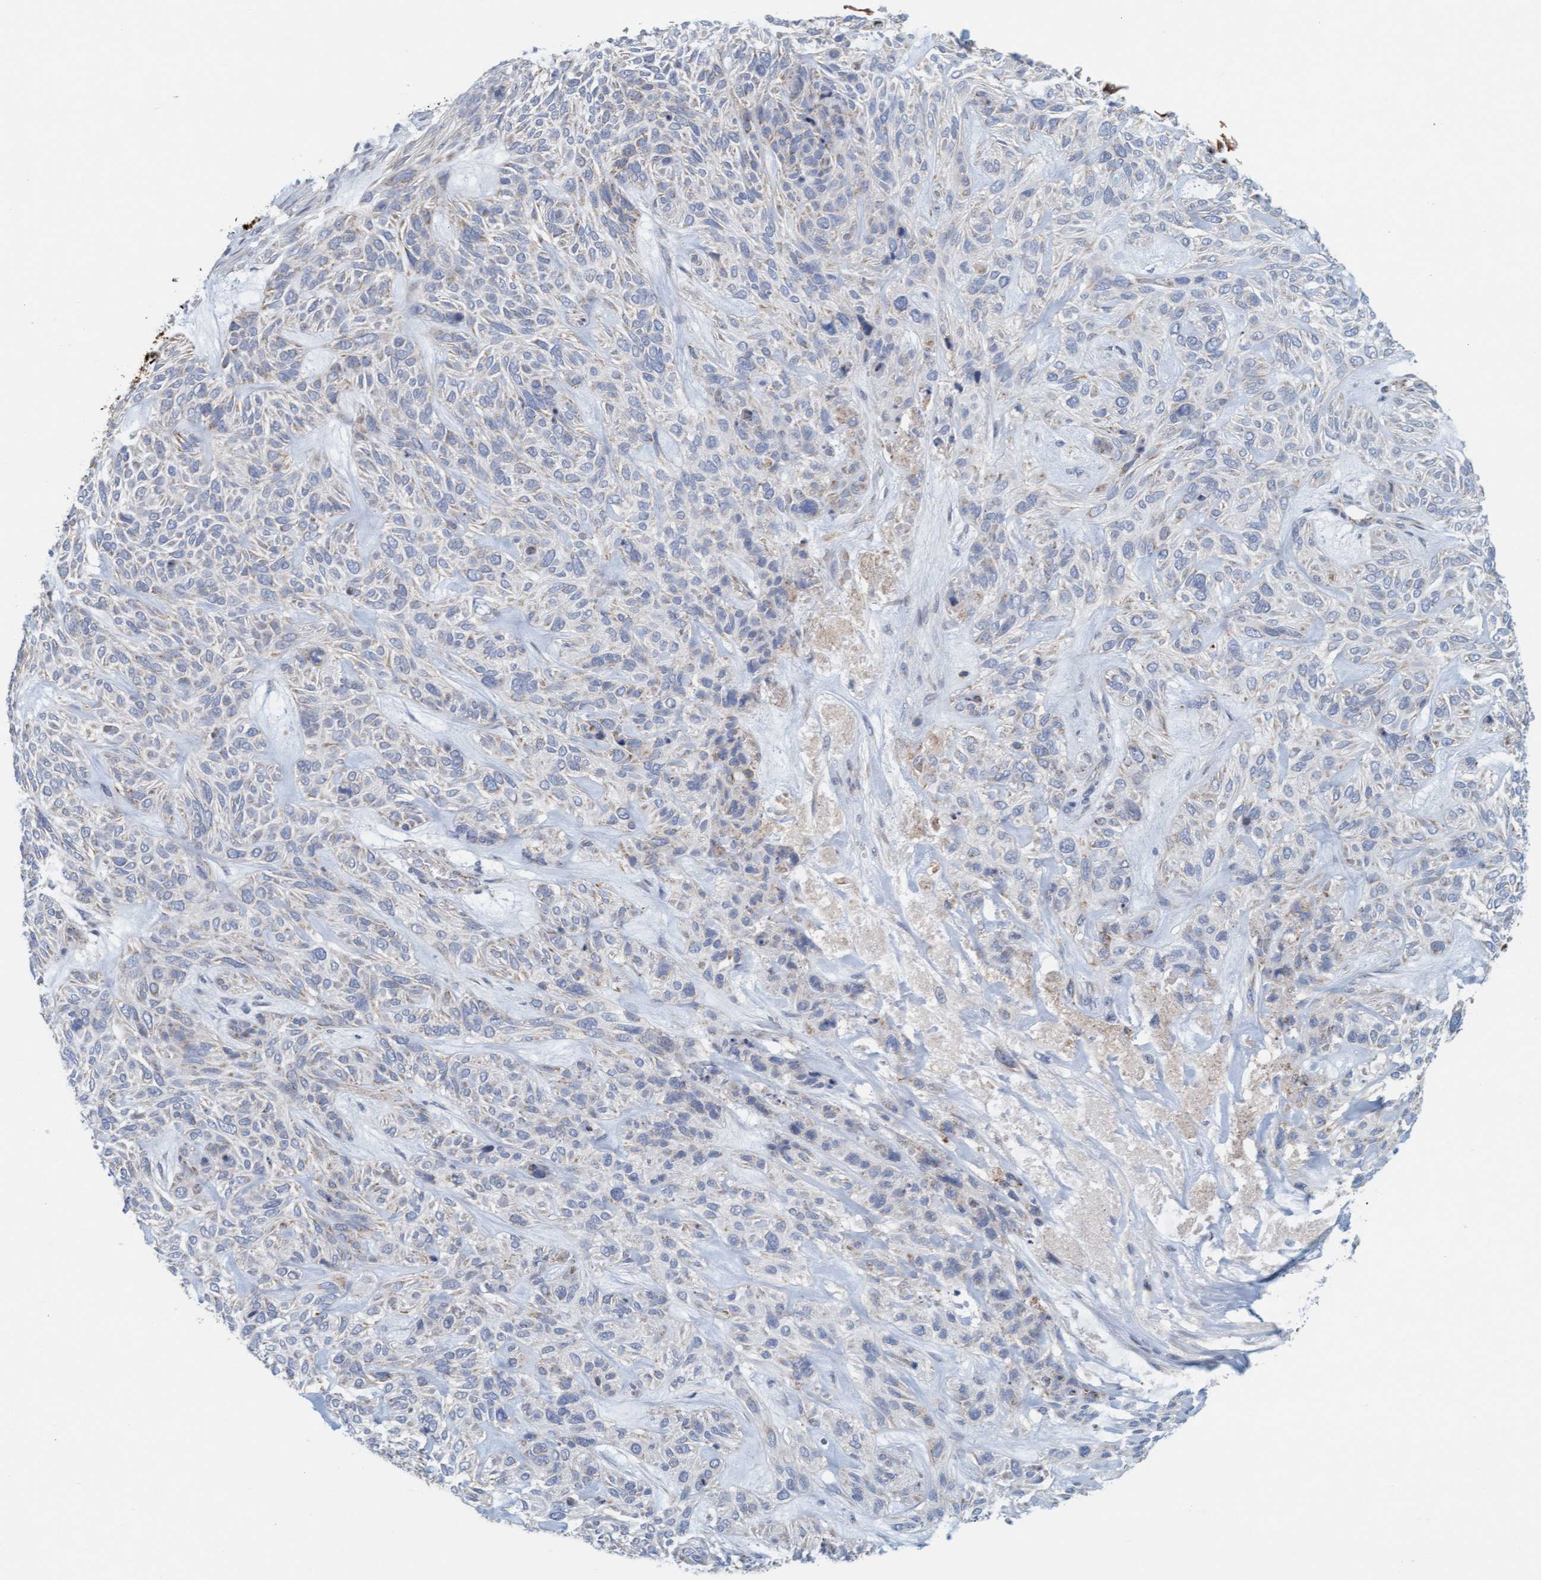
{"staining": {"intensity": "weak", "quantity": "<25%", "location": "cytoplasmic/membranous"}, "tissue": "skin cancer", "cell_type": "Tumor cells", "image_type": "cancer", "snomed": [{"axis": "morphology", "description": "Basal cell carcinoma"}, {"axis": "topography", "description": "Skin"}], "caption": "High power microscopy histopathology image of an IHC micrograph of skin cancer, revealing no significant expression in tumor cells.", "gene": "B9D1", "patient": {"sex": "male", "age": 55}}